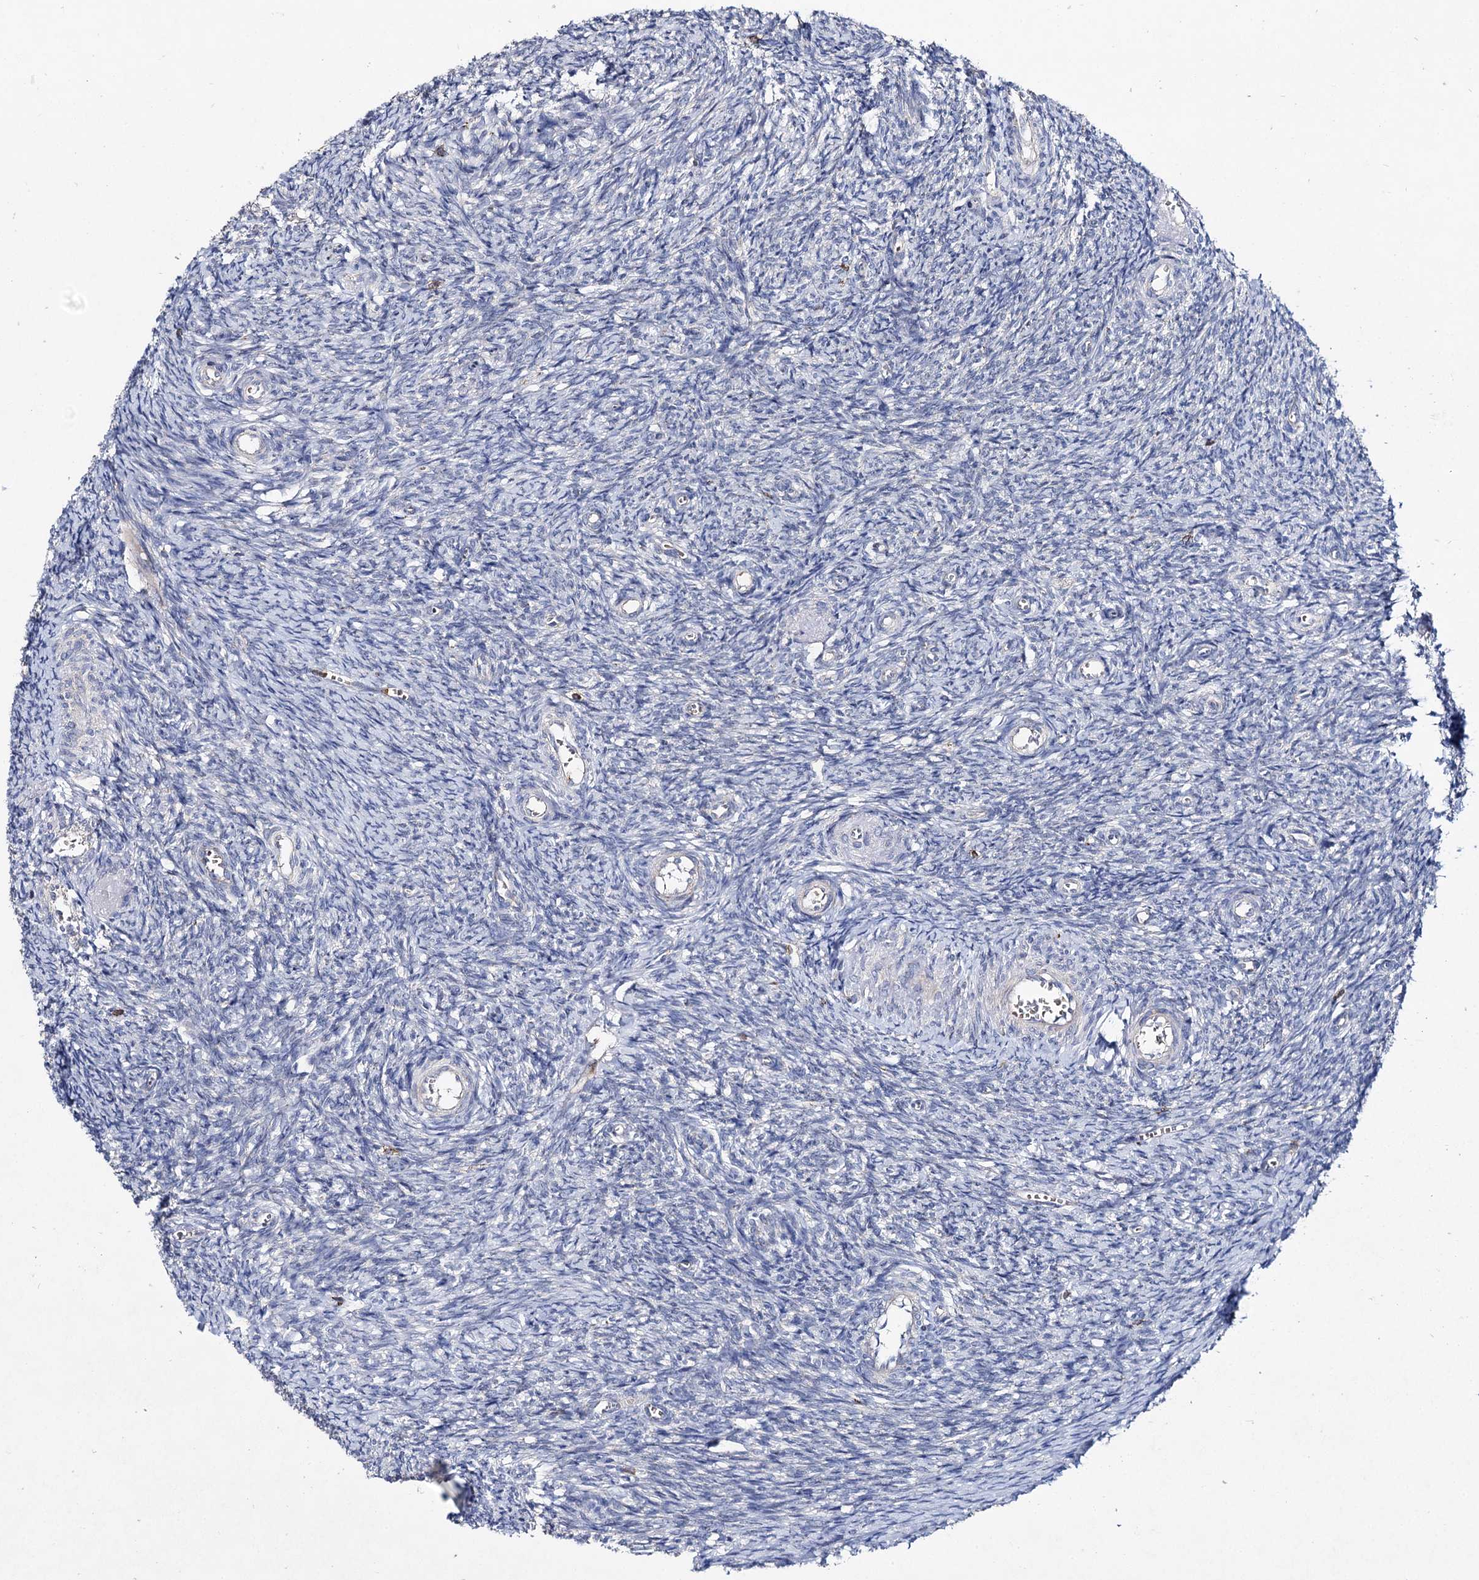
{"staining": {"intensity": "negative", "quantity": "none", "location": "none"}, "tissue": "ovary", "cell_type": "Ovarian stroma cells", "image_type": "normal", "snomed": [{"axis": "morphology", "description": "Normal tissue, NOS"}, {"axis": "topography", "description": "Ovary"}], "caption": "High magnification brightfield microscopy of normal ovary stained with DAB (brown) and counterstained with hematoxylin (blue): ovarian stroma cells show no significant positivity.", "gene": "UBASH3B", "patient": {"sex": "female", "age": 44}}